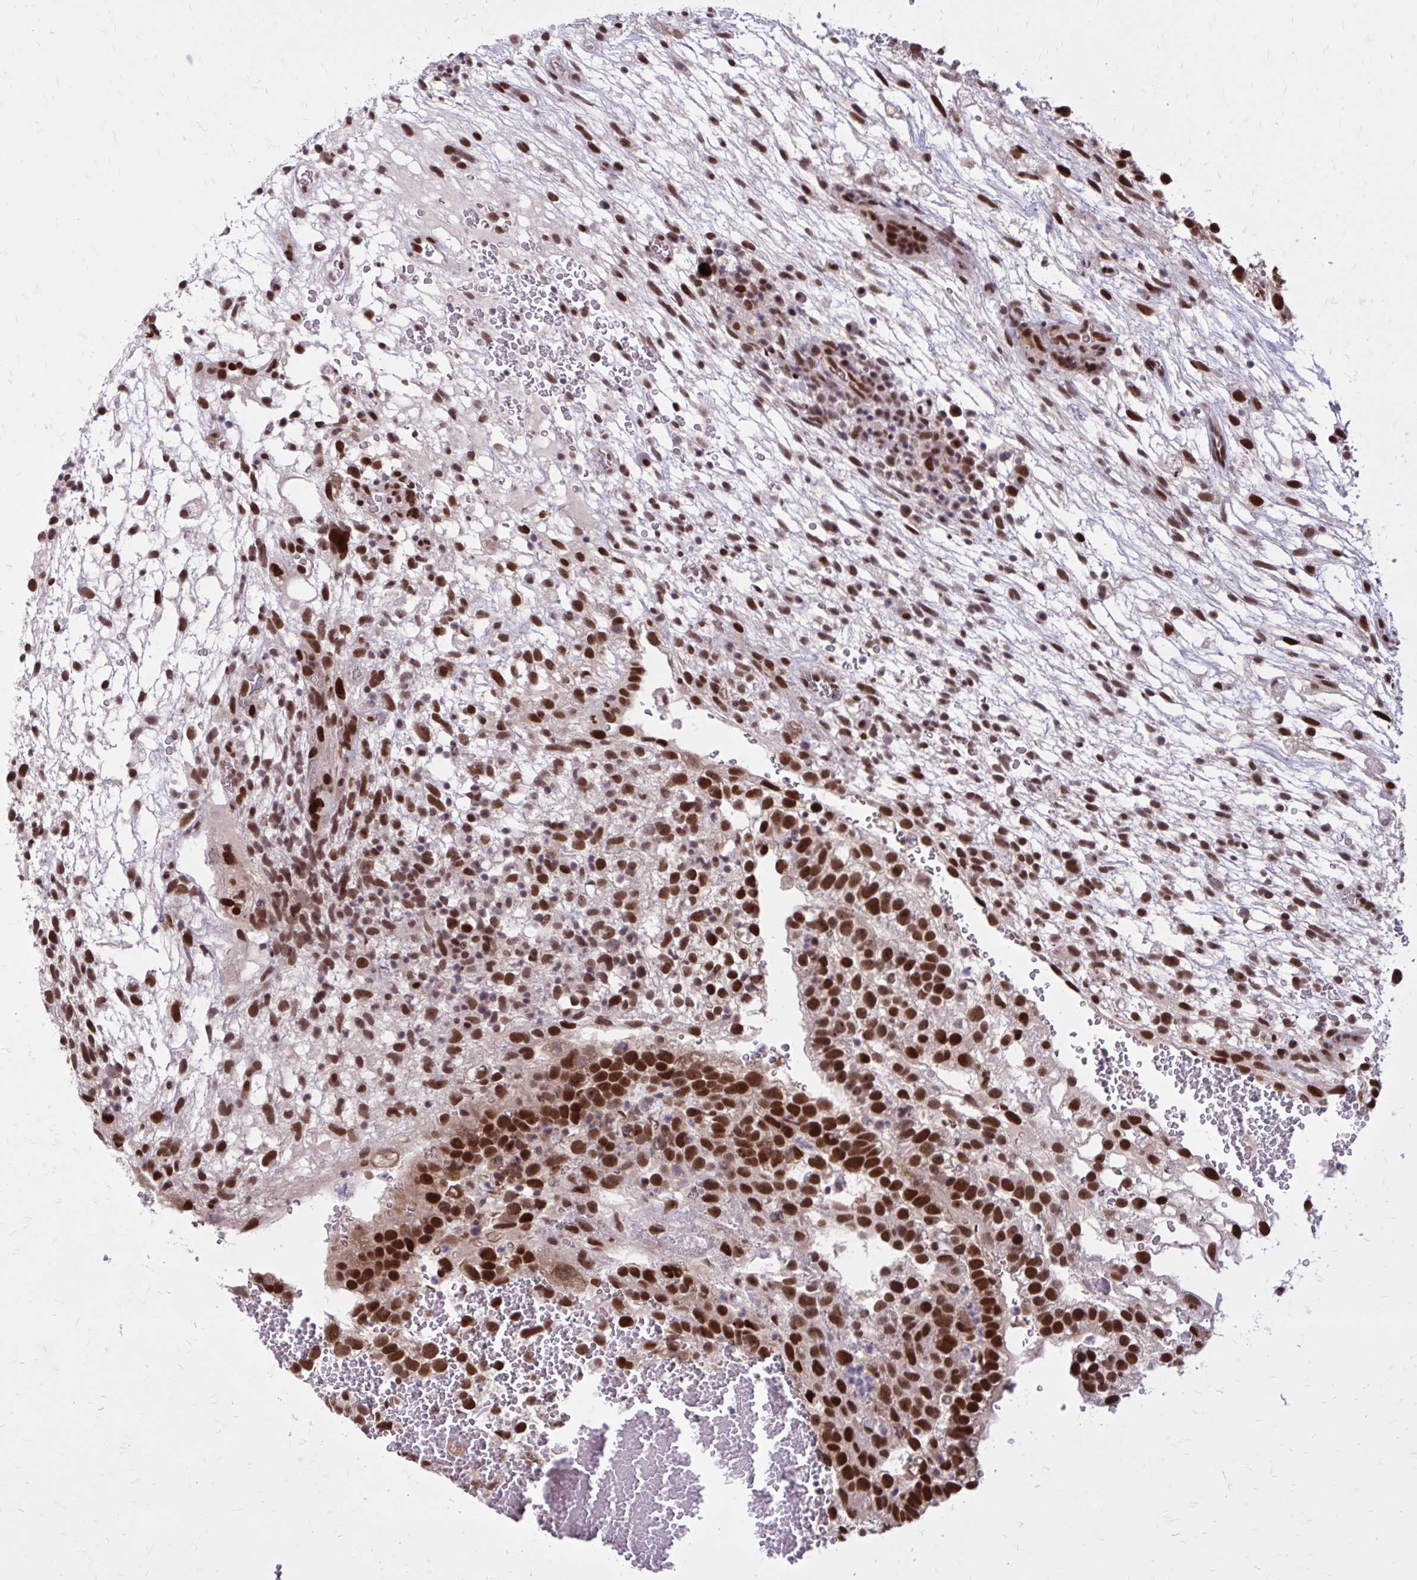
{"staining": {"intensity": "strong", "quantity": ">75%", "location": "nuclear"}, "tissue": "testis cancer", "cell_type": "Tumor cells", "image_type": "cancer", "snomed": [{"axis": "morphology", "description": "Normal tissue, NOS"}, {"axis": "morphology", "description": "Carcinoma, Embryonal, NOS"}, {"axis": "topography", "description": "Testis"}], "caption": "The immunohistochemical stain shows strong nuclear staining in tumor cells of testis cancer (embryonal carcinoma) tissue.", "gene": "PSME4", "patient": {"sex": "male", "age": 32}}